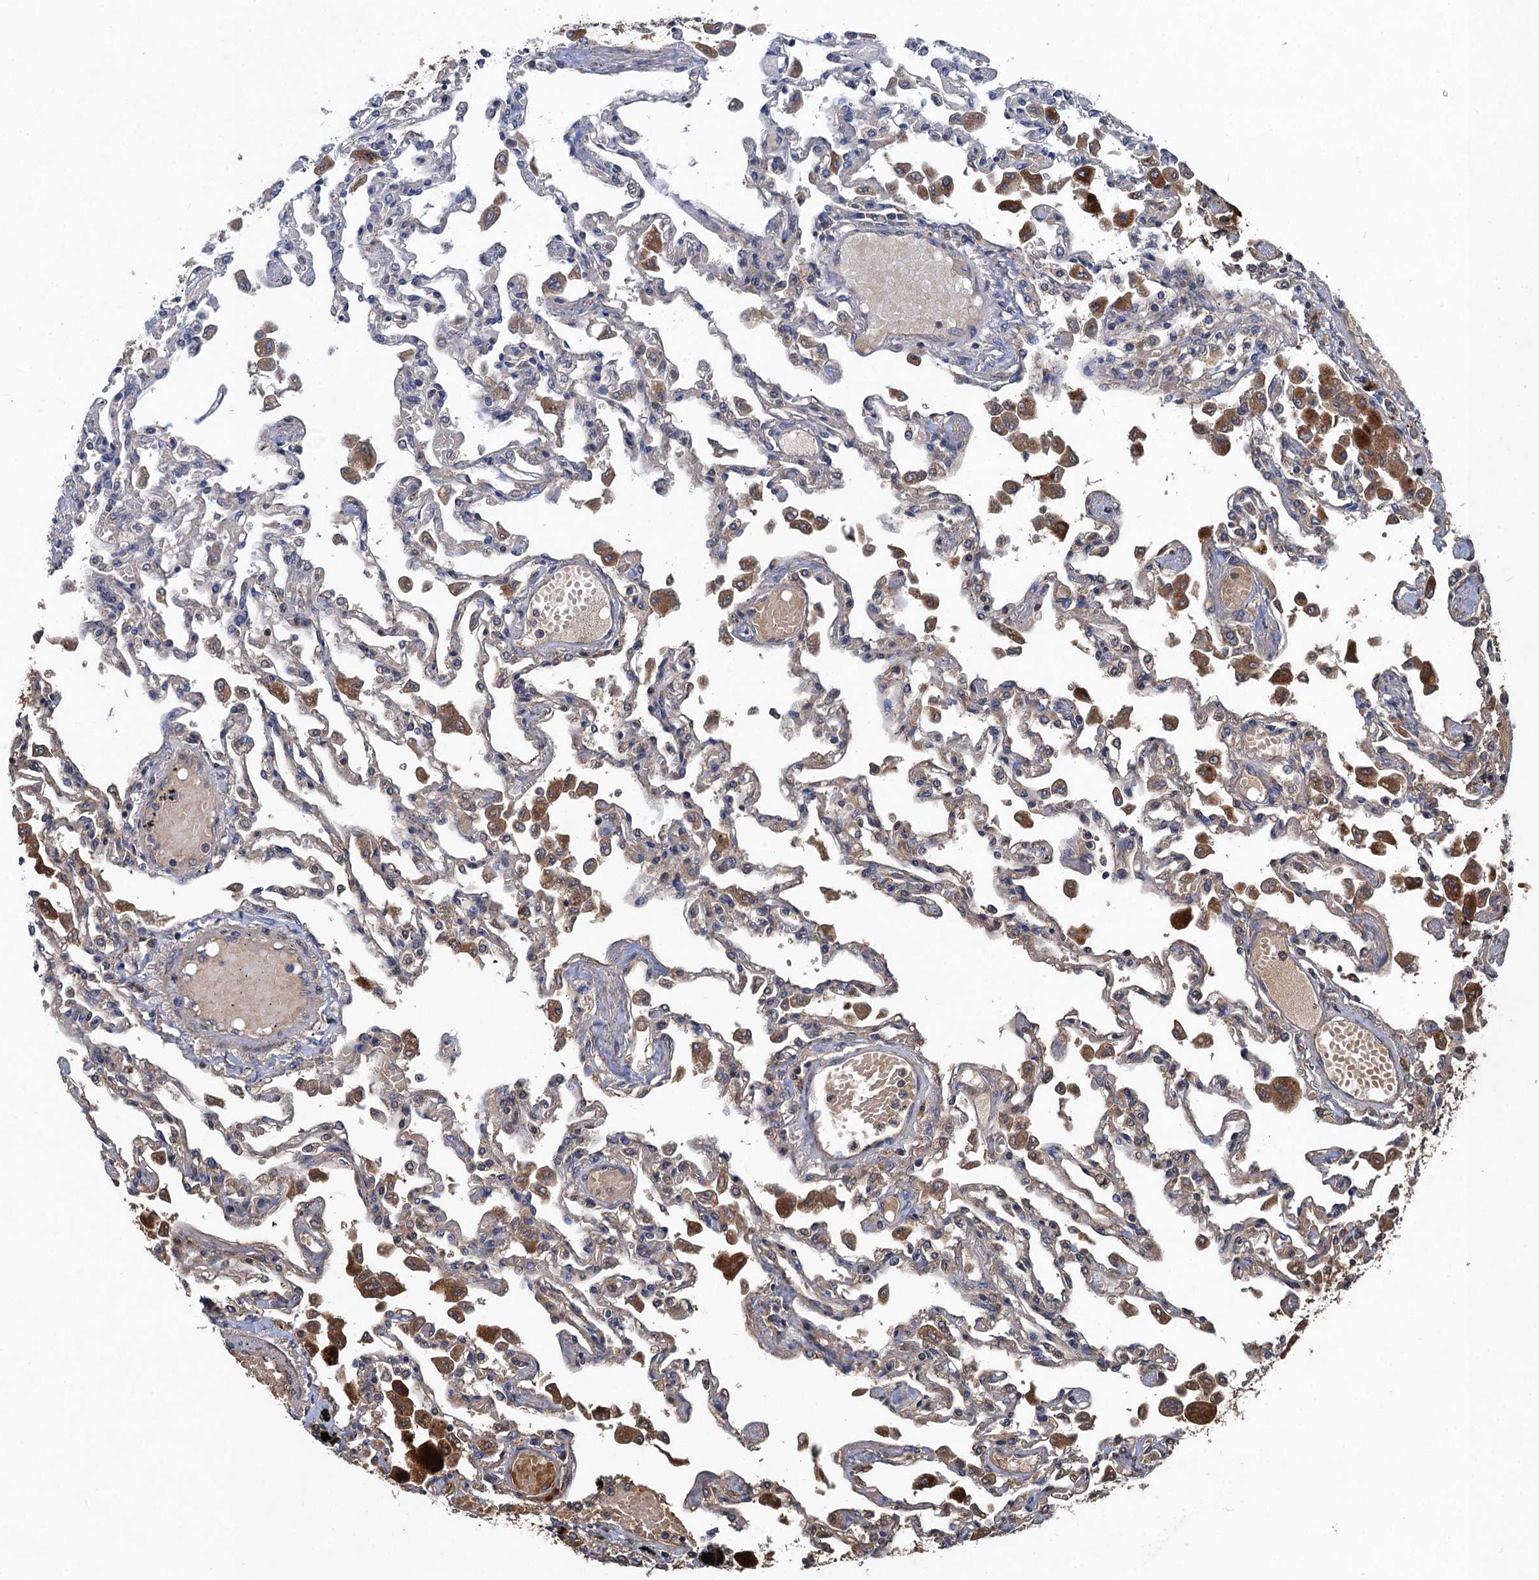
{"staining": {"intensity": "weak", "quantity": "<25%", "location": "cytoplasmic/membranous"}, "tissue": "lung", "cell_type": "Alveolar cells", "image_type": "normal", "snomed": [{"axis": "morphology", "description": "Normal tissue, NOS"}, {"axis": "topography", "description": "Bronchus"}, {"axis": "topography", "description": "Lung"}], "caption": "Immunohistochemistry (IHC) of unremarkable lung exhibits no expression in alveolar cells.", "gene": "SNAP29", "patient": {"sex": "female", "age": 49}}